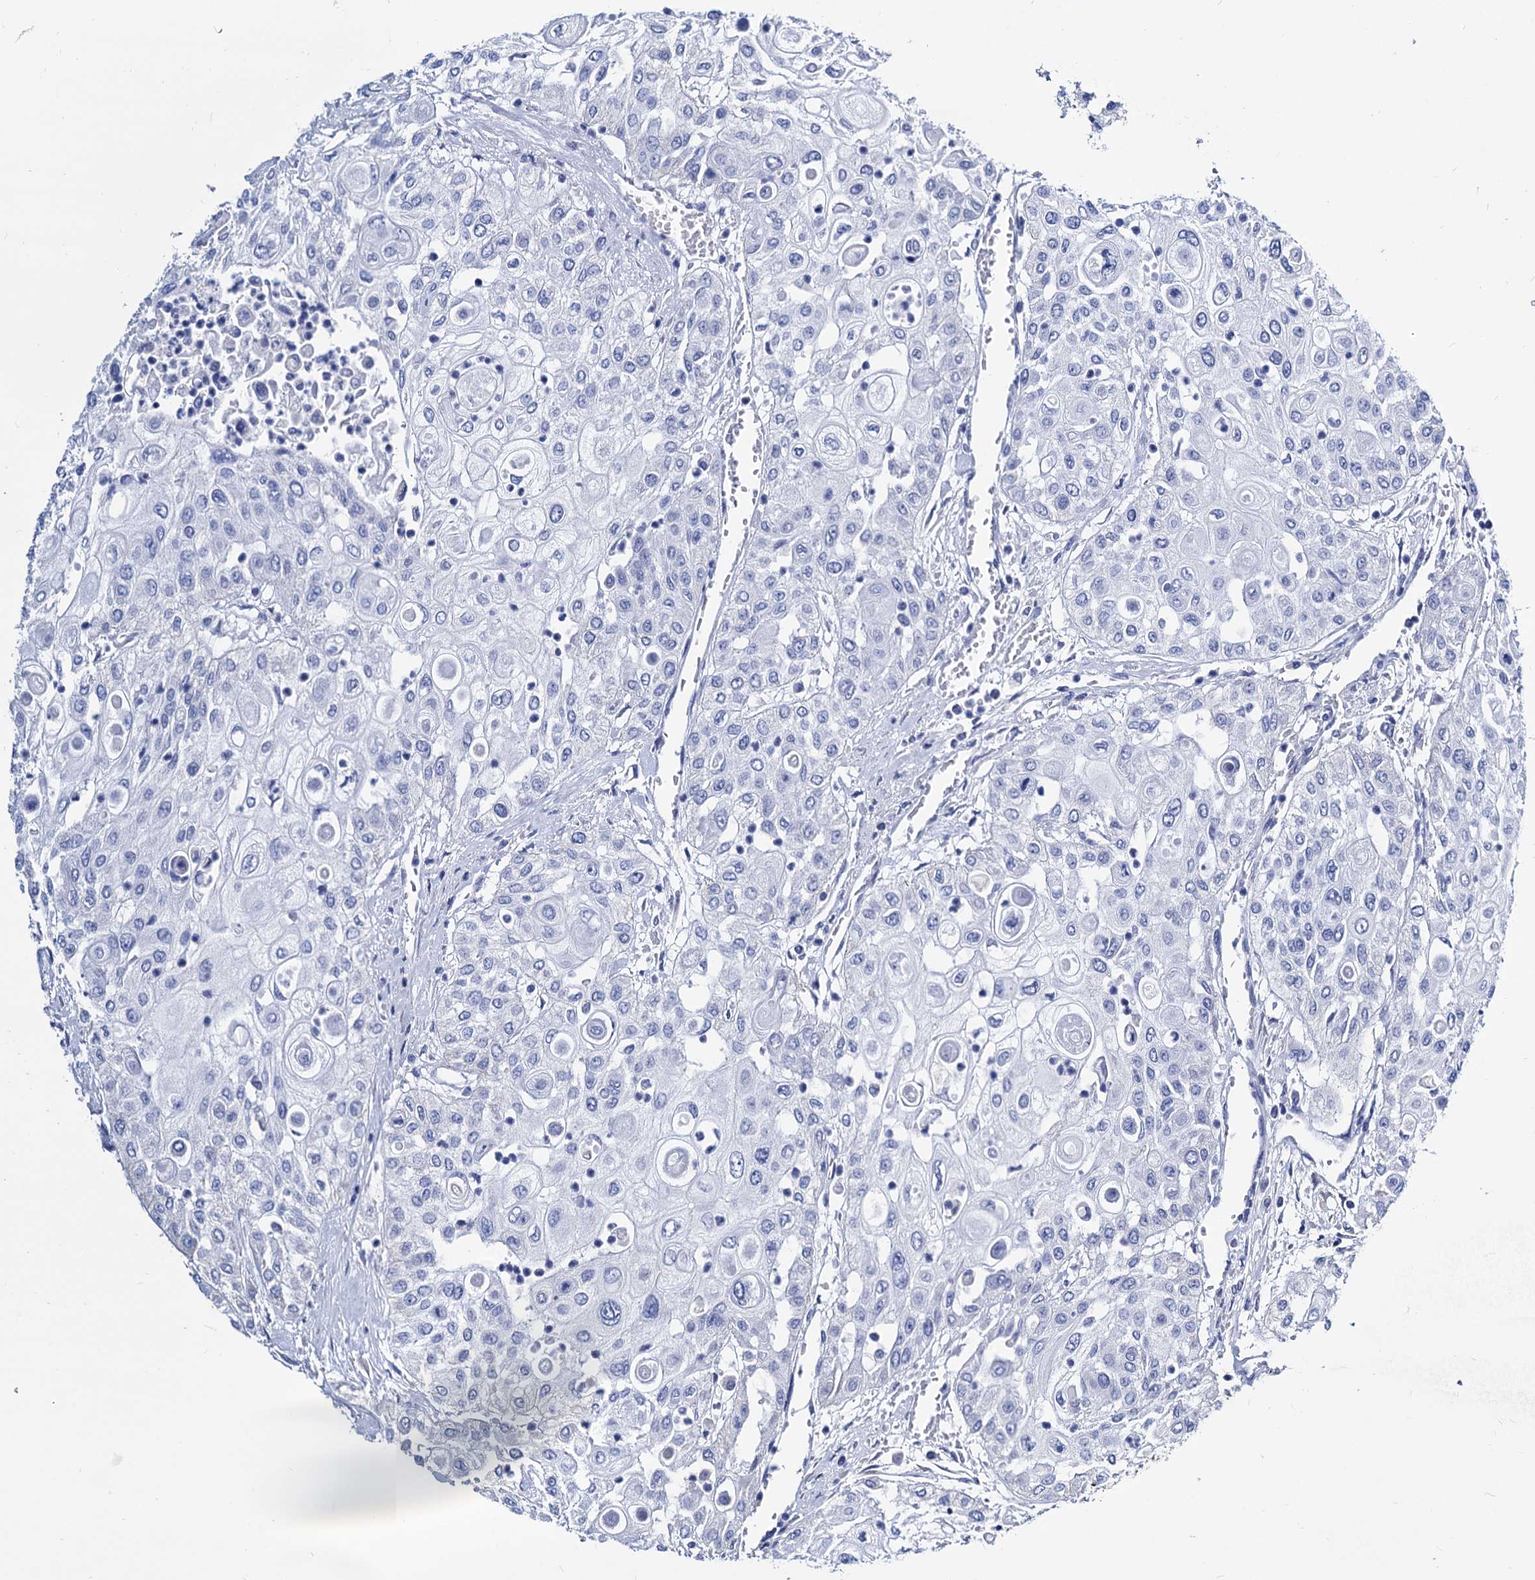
{"staining": {"intensity": "negative", "quantity": "none", "location": "none"}, "tissue": "urothelial cancer", "cell_type": "Tumor cells", "image_type": "cancer", "snomed": [{"axis": "morphology", "description": "Urothelial carcinoma, High grade"}, {"axis": "topography", "description": "Urinary bladder"}], "caption": "A high-resolution photomicrograph shows immunohistochemistry (IHC) staining of high-grade urothelial carcinoma, which demonstrates no significant staining in tumor cells.", "gene": "WDR11", "patient": {"sex": "female", "age": 79}}